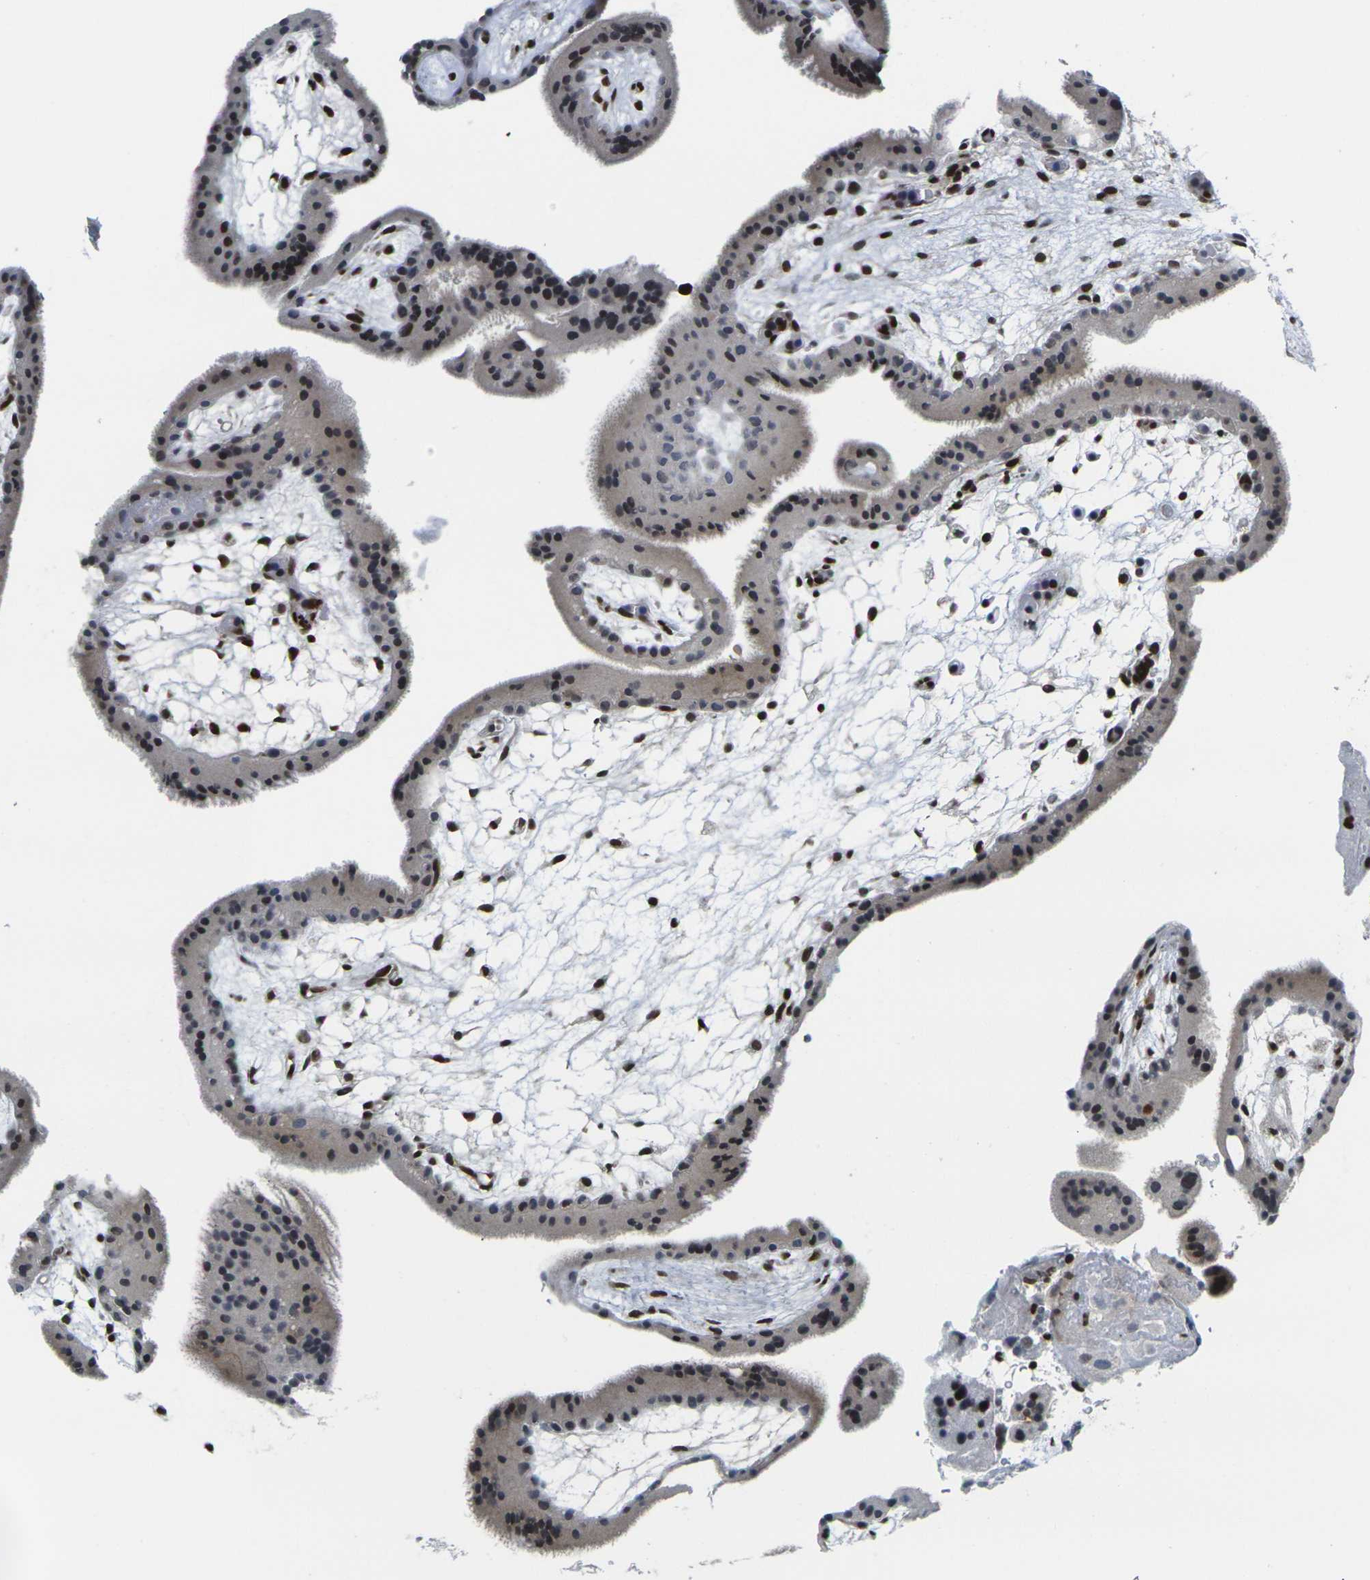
{"staining": {"intensity": "strong", "quantity": "<25%", "location": "nuclear"}, "tissue": "placenta", "cell_type": "Trophoblastic cells", "image_type": "normal", "snomed": [{"axis": "morphology", "description": "Normal tissue, NOS"}, {"axis": "topography", "description": "Placenta"}], "caption": "Immunohistochemical staining of normal placenta reveals <25% levels of strong nuclear protein positivity in about <25% of trophoblastic cells. Nuclei are stained in blue.", "gene": "H1", "patient": {"sex": "female", "age": 19}}